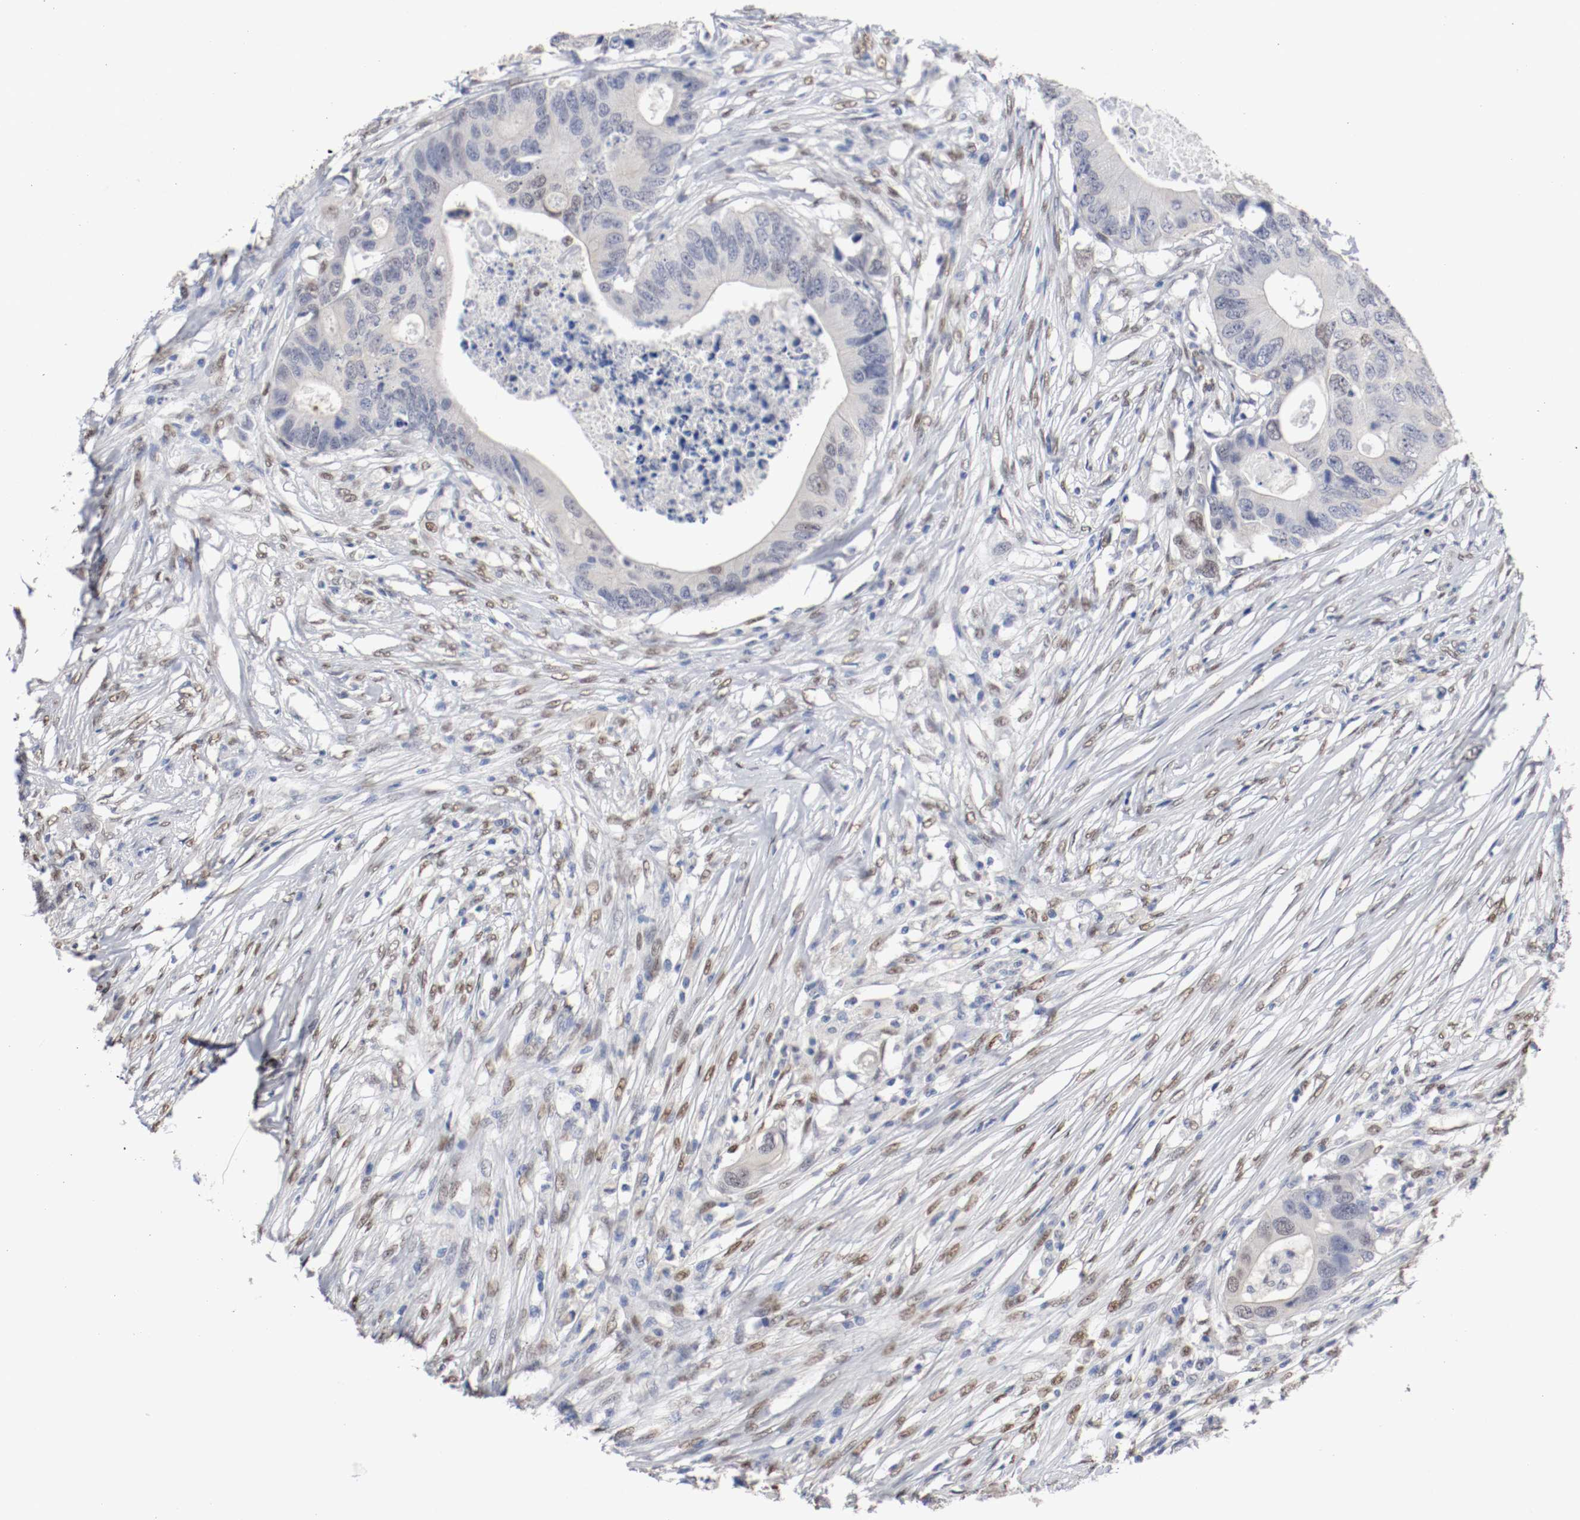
{"staining": {"intensity": "moderate", "quantity": "<25%", "location": "nuclear"}, "tissue": "colorectal cancer", "cell_type": "Tumor cells", "image_type": "cancer", "snomed": [{"axis": "morphology", "description": "Adenocarcinoma, NOS"}, {"axis": "topography", "description": "Colon"}], "caption": "Moderate nuclear positivity is seen in approximately <25% of tumor cells in colorectal adenocarcinoma. (DAB IHC with brightfield microscopy, high magnification).", "gene": "FOSL2", "patient": {"sex": "male", "age": 71}}